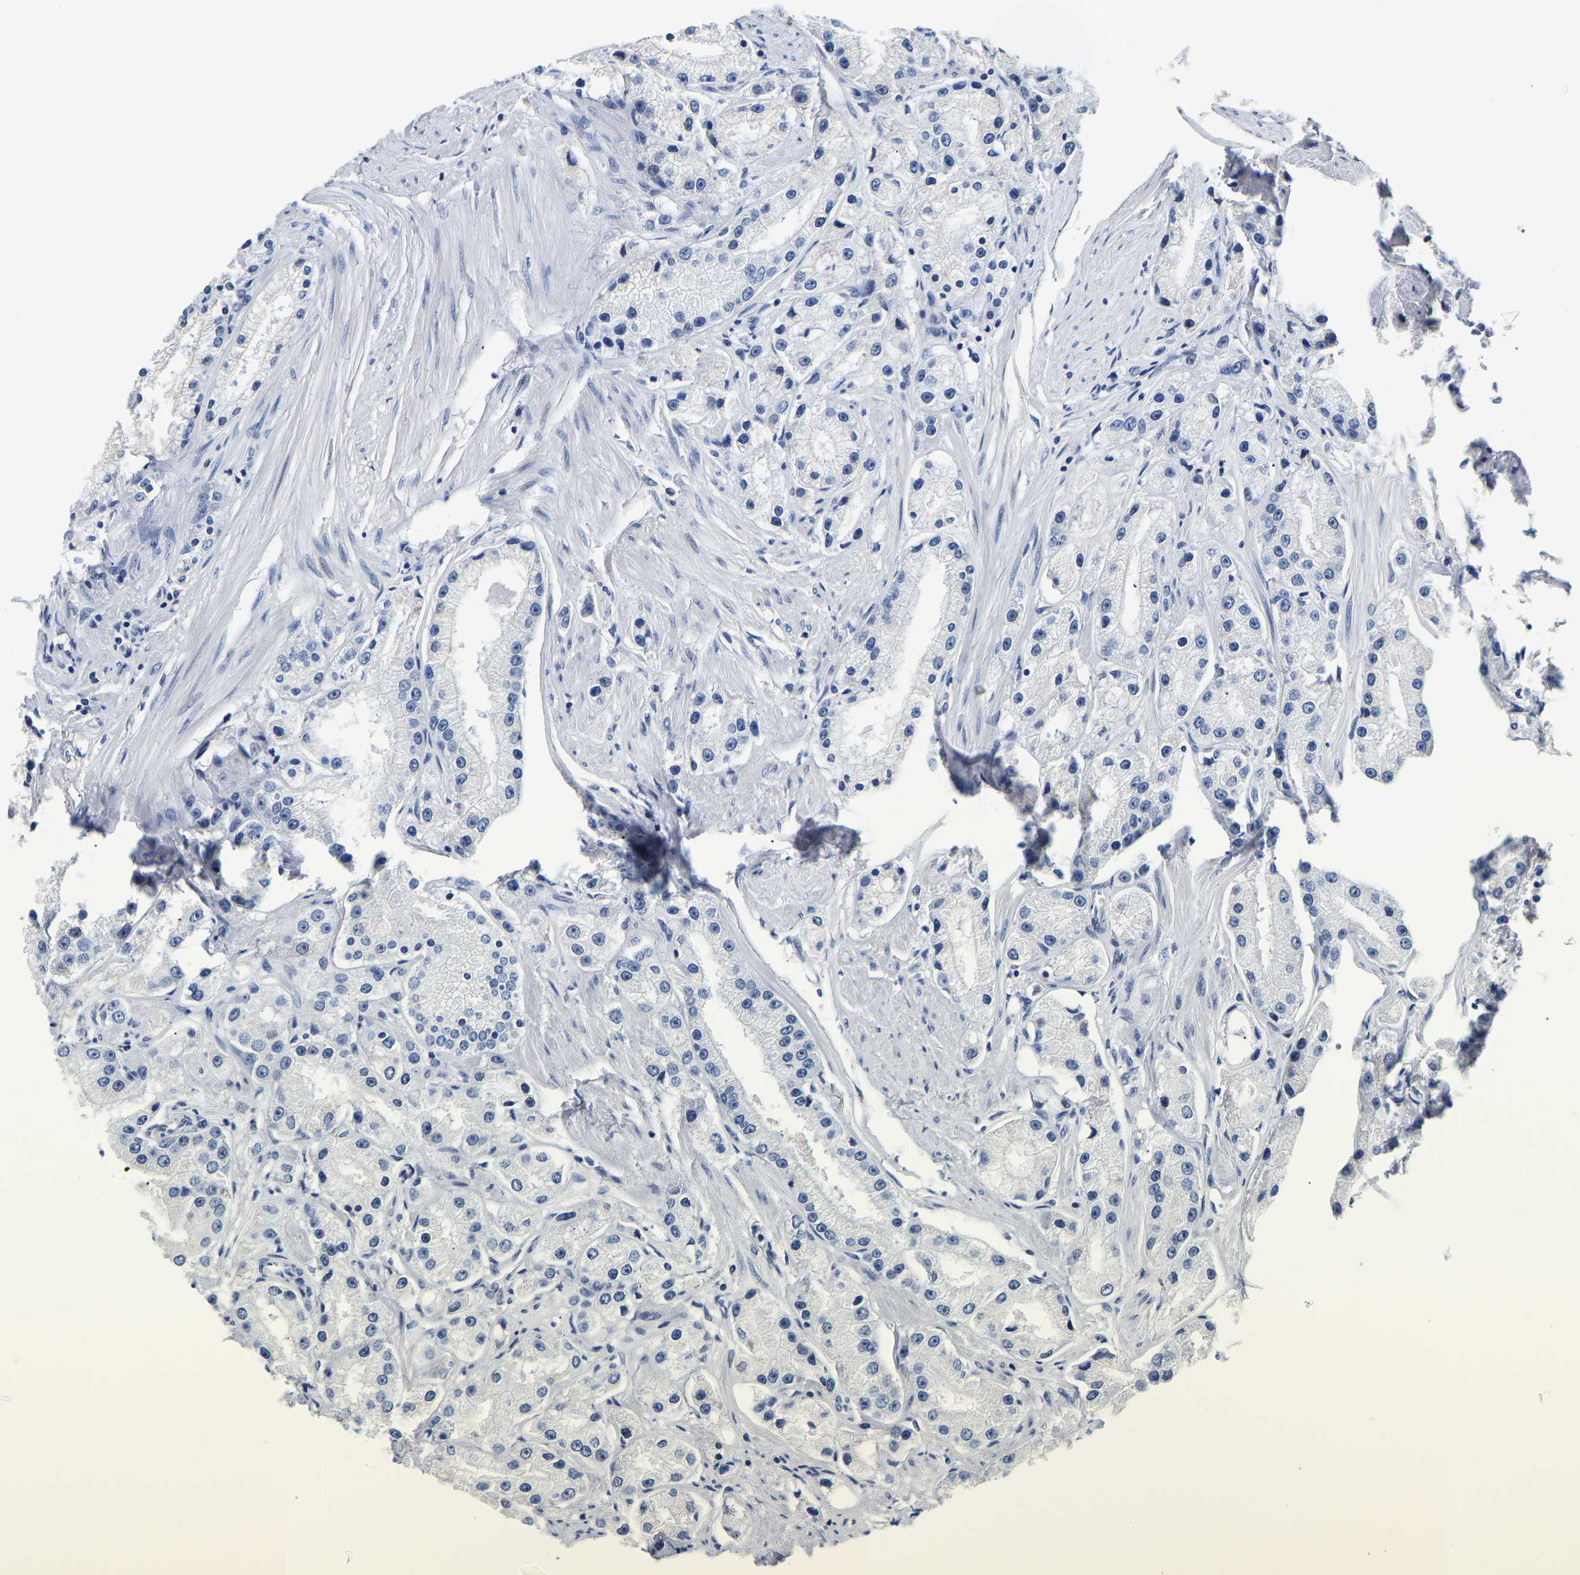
{"staining": {"intensity": "negative", "quantity": "none", "location": "none"}, "tissue": "prostate cancer", "cell_type": "Tumor cells", "image_type": "cancer", "snomed": [{"axis": "morphology", "description": "Adenocarcinoma, Low grade"}, {"axis": "topography", "description": "Prostate"}], "caption": "High power microscopy image of an immunohistochemistry (IHC) image of prostate low-grade adenocarcinoma, revealing no significant staining in tumor cells.", "gene": "PCK2", "patient": {"sex": "male", "age": 63}}